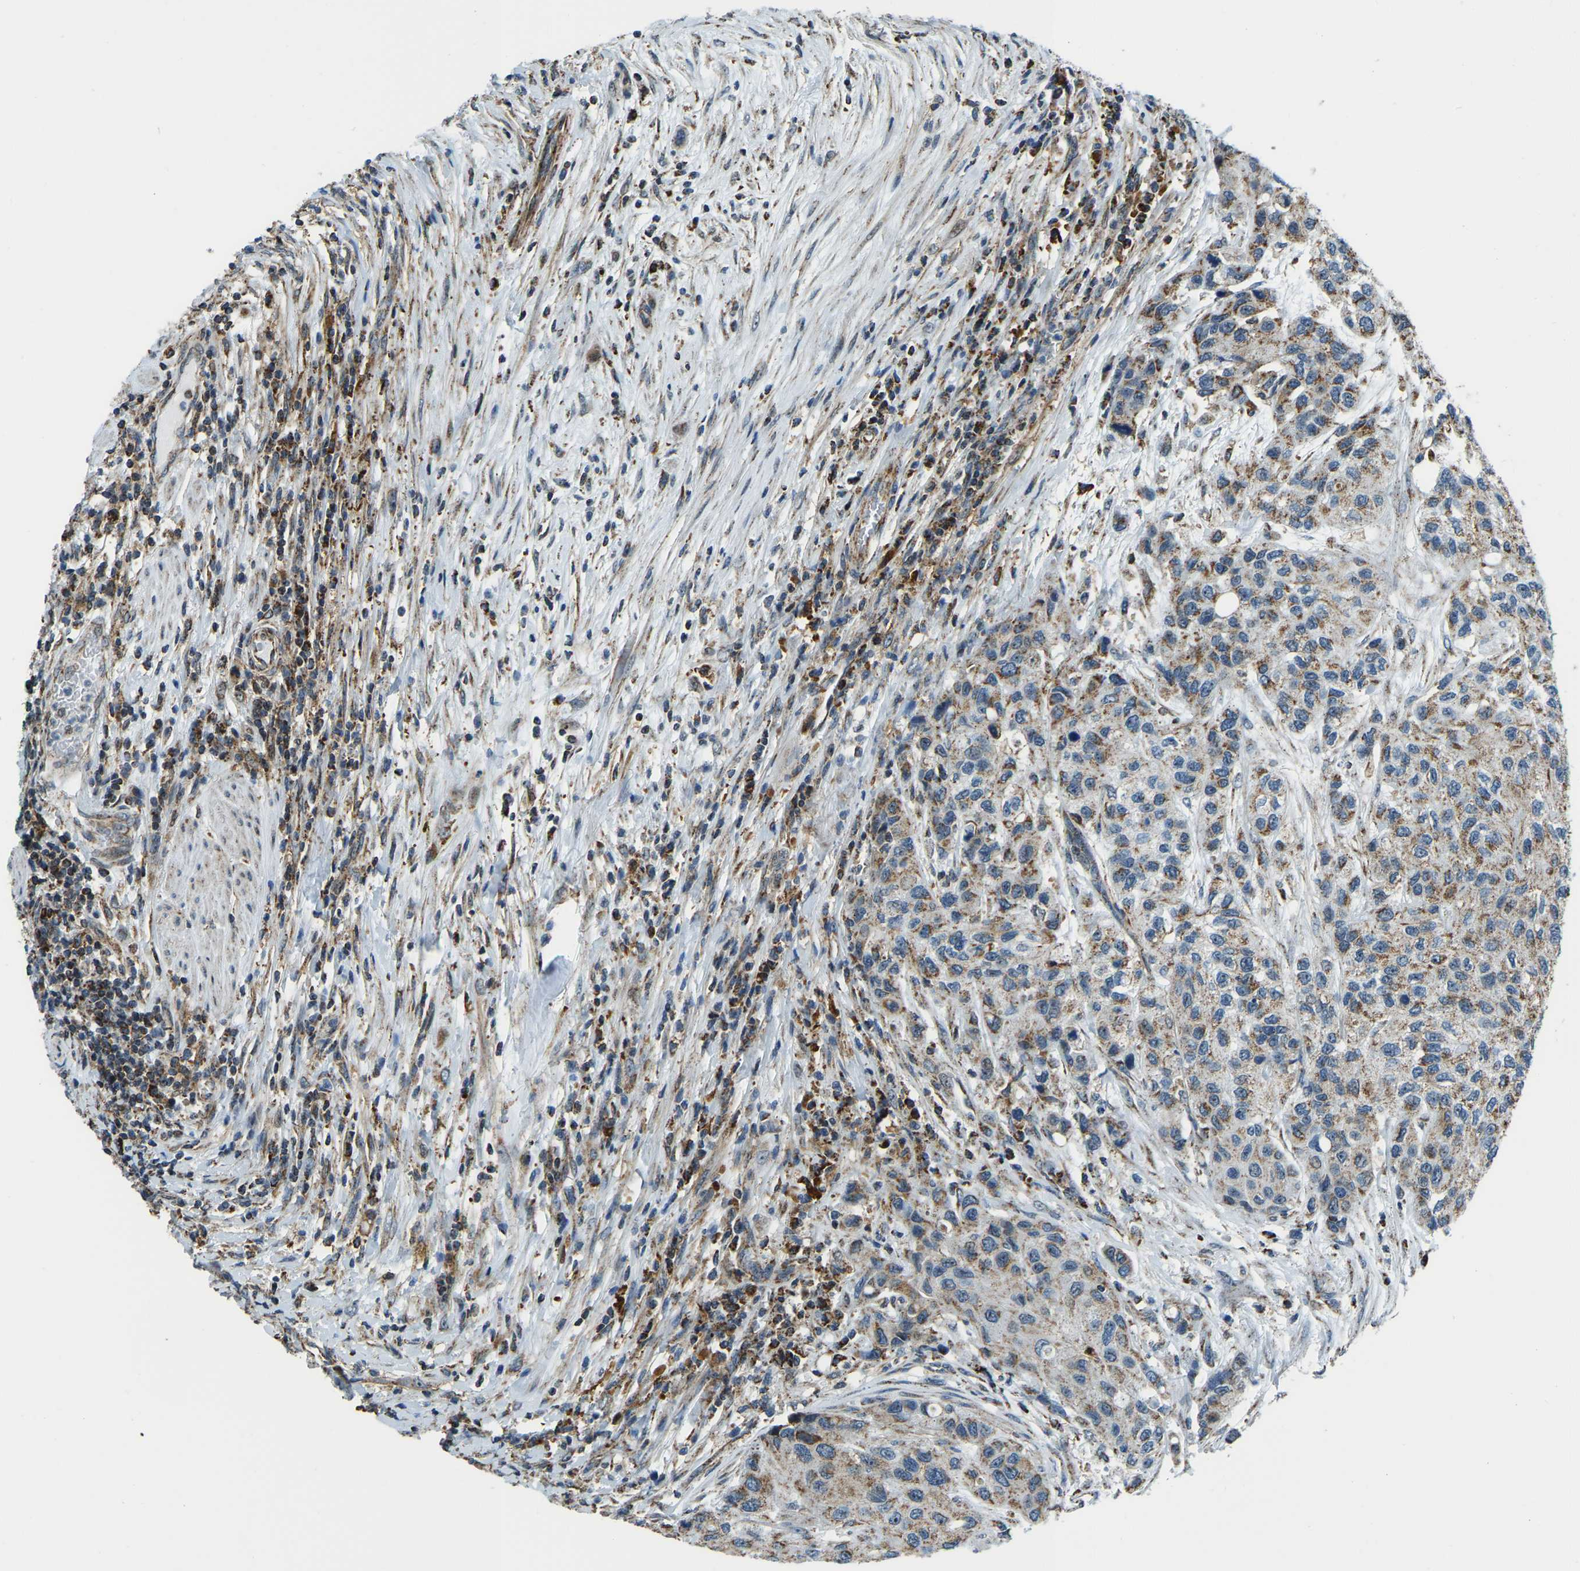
{"staining": {"intensity": "moderate", "quantity": ">75%", "location": "cytoplasmic/membranous"}, "tissue": "urothelial cancer", "cell_type": "Tumor cells", "image_type": "cancer", "snomed": [{"axis": "morphology", "description": "Urothelial carcinoma, High grade"}, {"axis": "topography", "description": "Urinary bladder"}], "caption": "Immunohistochemical staining of human urothelial cancer reveals medium levels of moderate cytoplasmic/membranous positivity in approximately >75% of tumor cells.", "gene": "RBM33", "patient": {"sex": "female", "age": 56}}